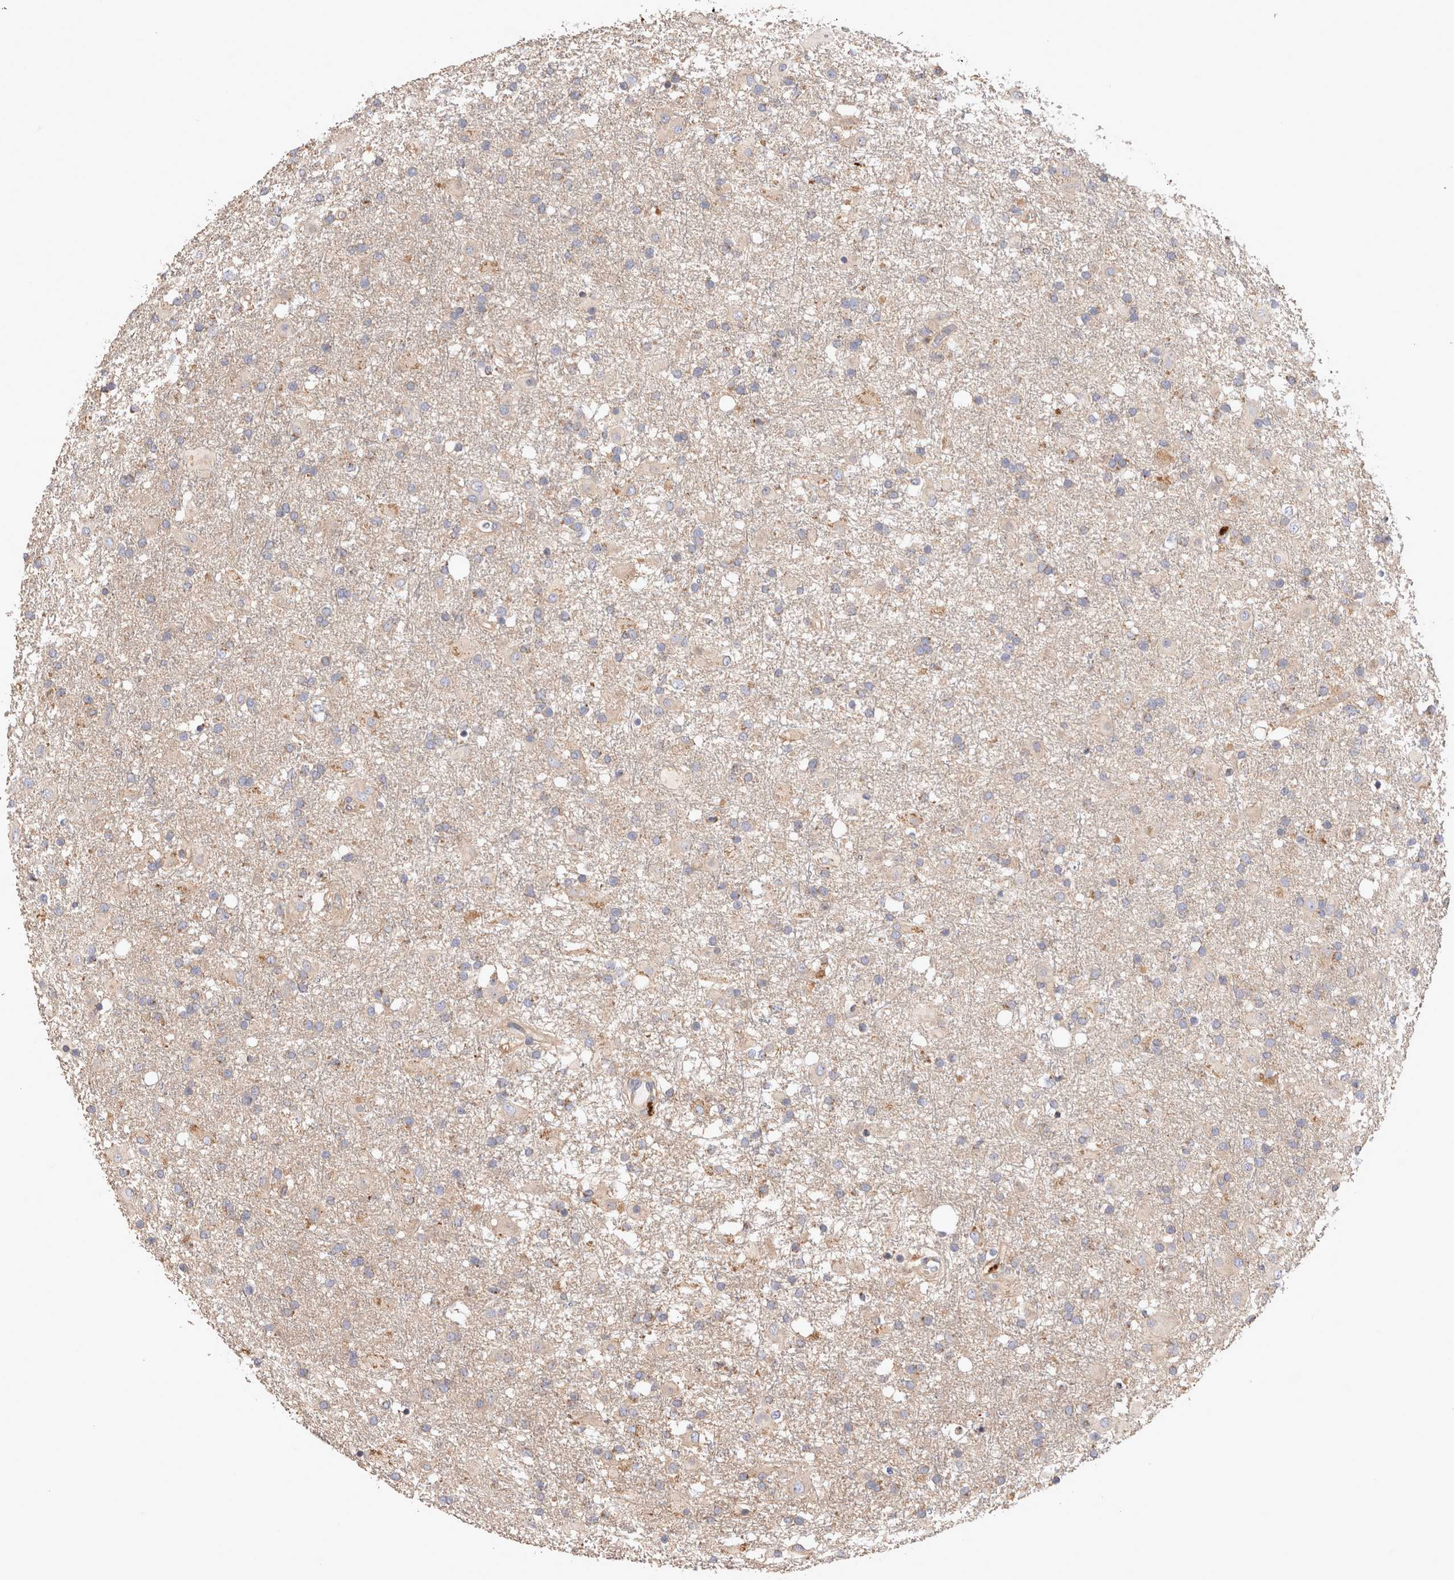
{"staining": {"intensity": "weak", "quantity": "<25%", "location": "cytoplasmic/membranous"}, "tissue": "glioma", "cell_type": "Tumor cells", "image_type": "cancer", "snomed": [{"axis": "morphology", "description": "Glioma, malignant, Low grade"}, {"axis": "topography", "description": "Brain"}], "caption": "Immunohistochemistry histopathology image of human malignant low-grade glioma stained for a protein (brown), which shows no positivity in tumor cells.", "gene": "NXT2", "patient": {"sex": "male", "age": 65}}